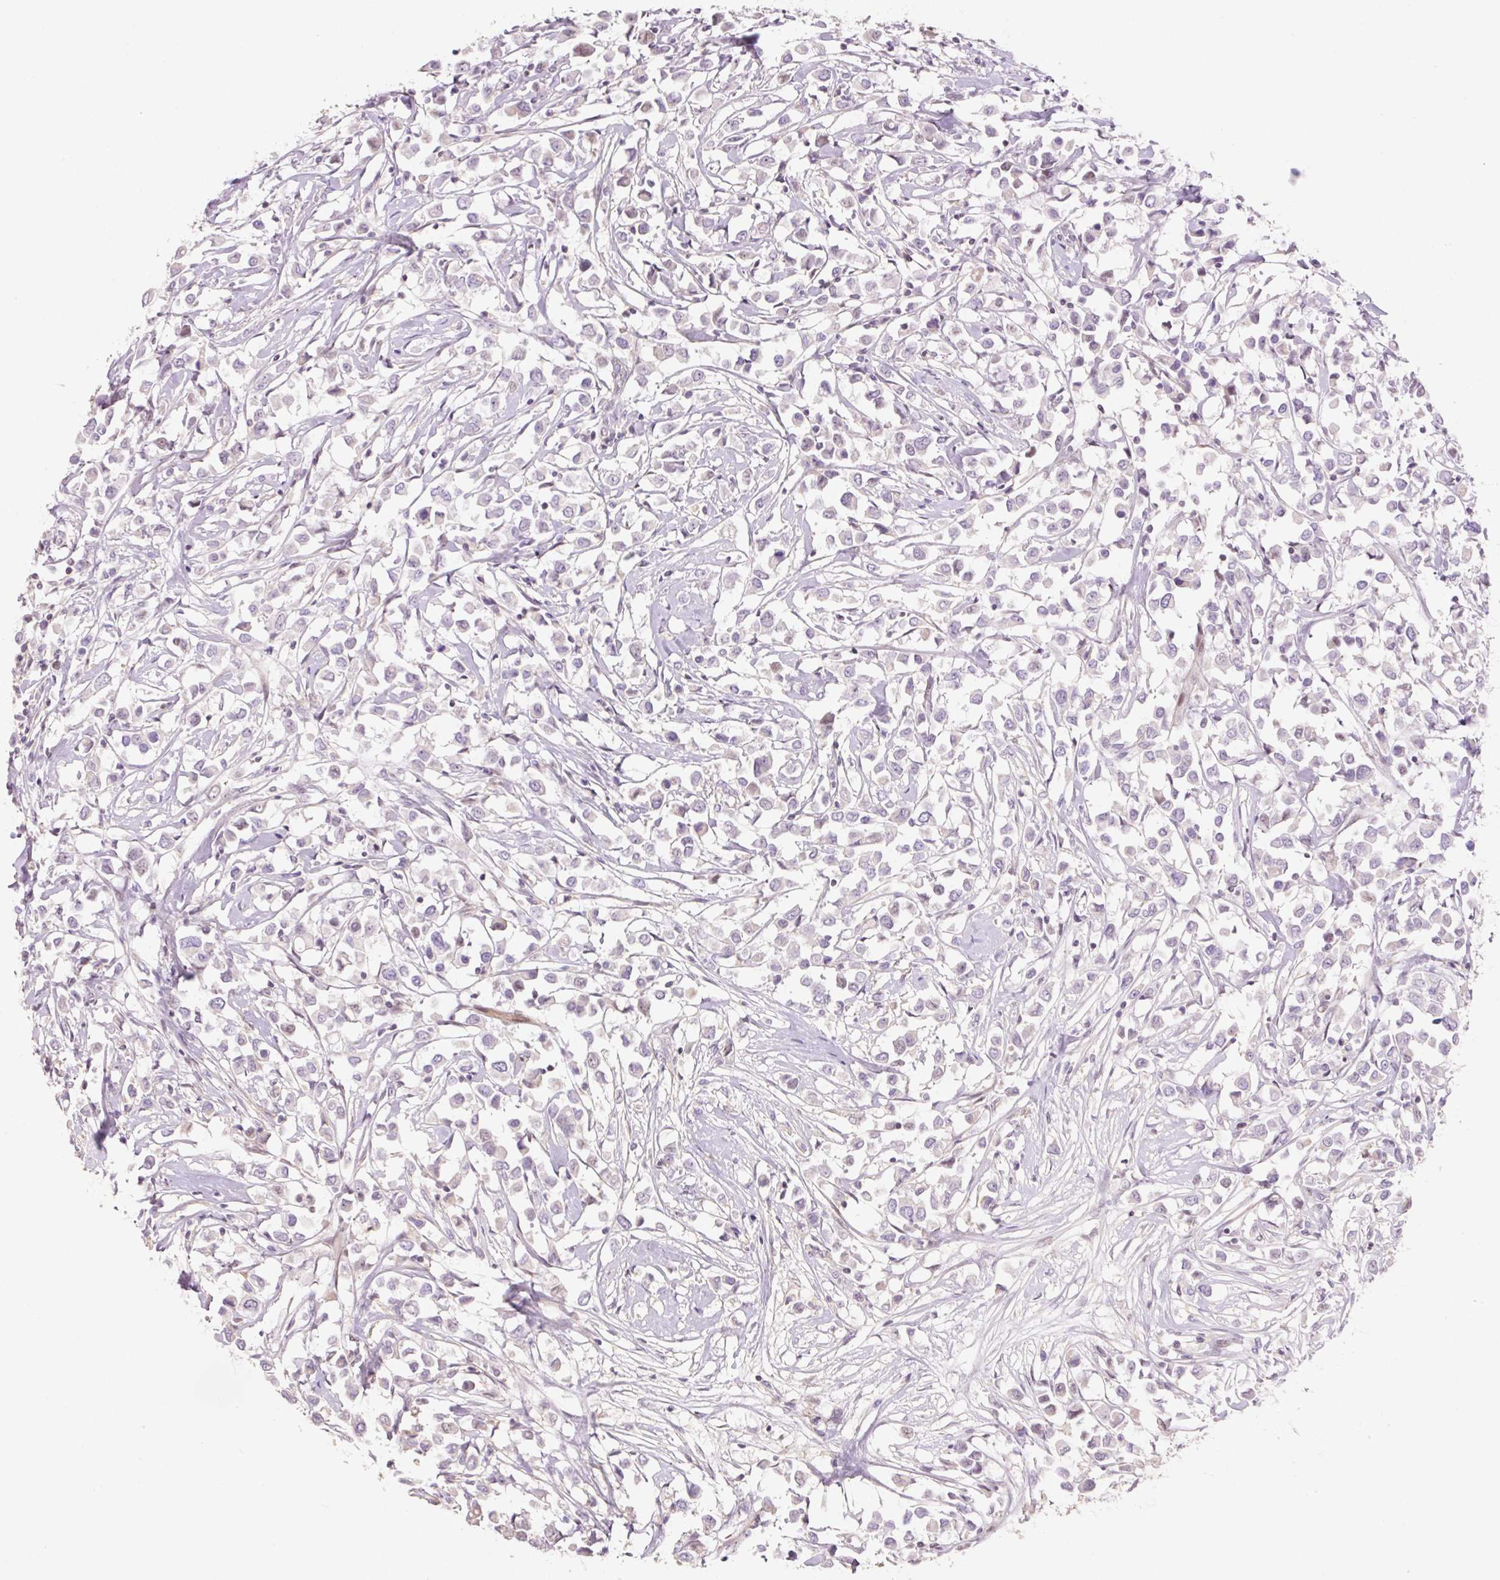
{"staining": {"intensity": "negative", "quantity": "none", "location": "none"}, "tissue": "breast cancer", "cell_type": "Tumor cells", "image_type": "cancer", "snomed": [{"axis": "morphology", "description": "Duct carcinoma"}, {"axis": "topography", "description": "Breast"}], "caption": "The histopathology image exhibits no significant staining in tumor cells of breast invasive ductal carcinoma.", "gene": "ZNF552", "patient": {"sex": "female", "age": 61}}